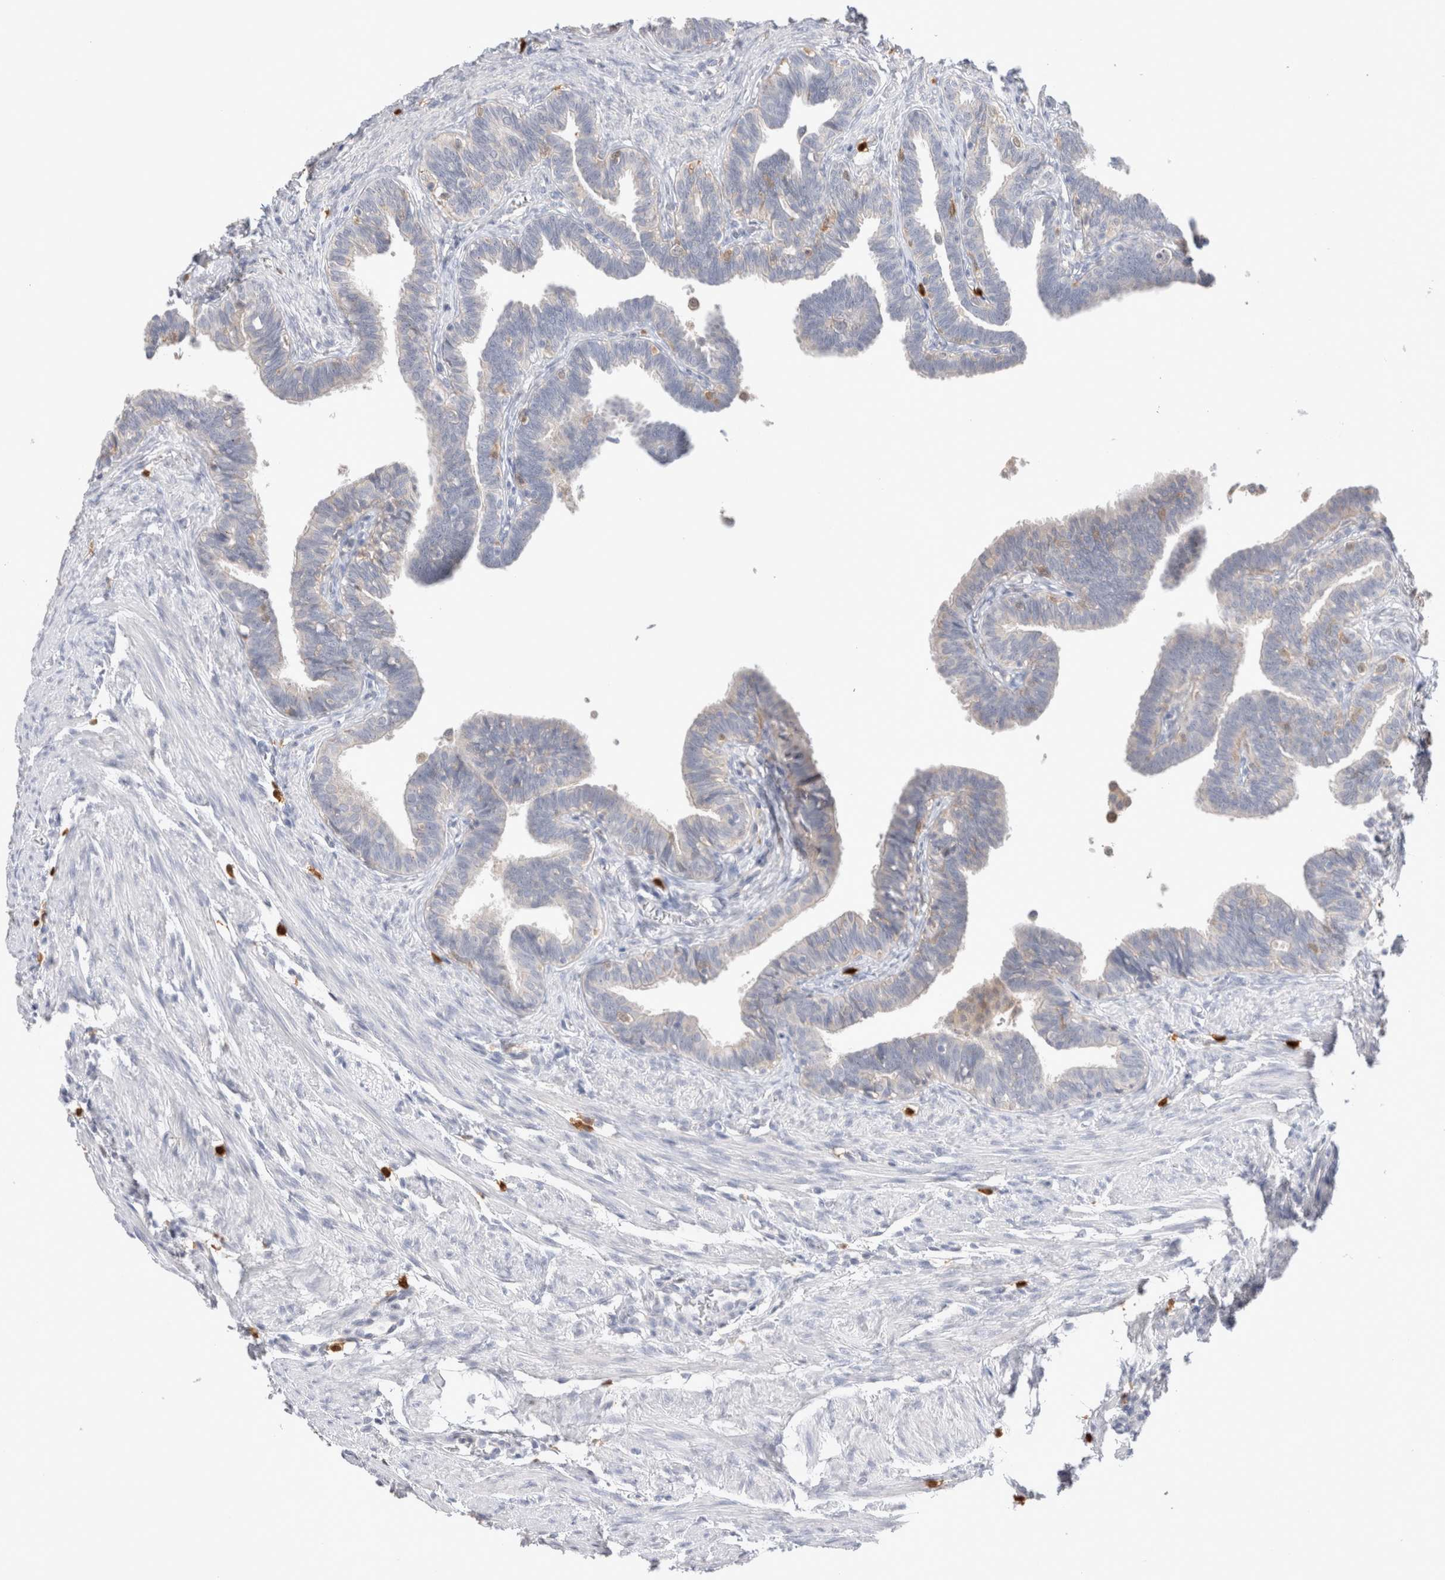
{"staining": {"intensity": "weak", "quantity": "<25%", "location": "cytoplasmic/membranous"}, "tissue": "fallopian tube", "cell_type": "Glandular cells", "image_type": "normal", "snomed": [{"axis": "morphology", "description": "Normal tissue, NOS"}, {"axis": "topography", "description": "Fallopian tube"}, {"axis": "topography", "description": "Ovary"}], "caption": "Immunohistochemical staining of normal fallopian tube shows no significant expression in glandular cells. Brightfield microscopy of immunohistochemistry (IHC) stained with DAB (brown) and hematoxylin (blue), captured at high magnification.", "gene": "HPGDS", "patient": {"sex": "female", "age": 23}}